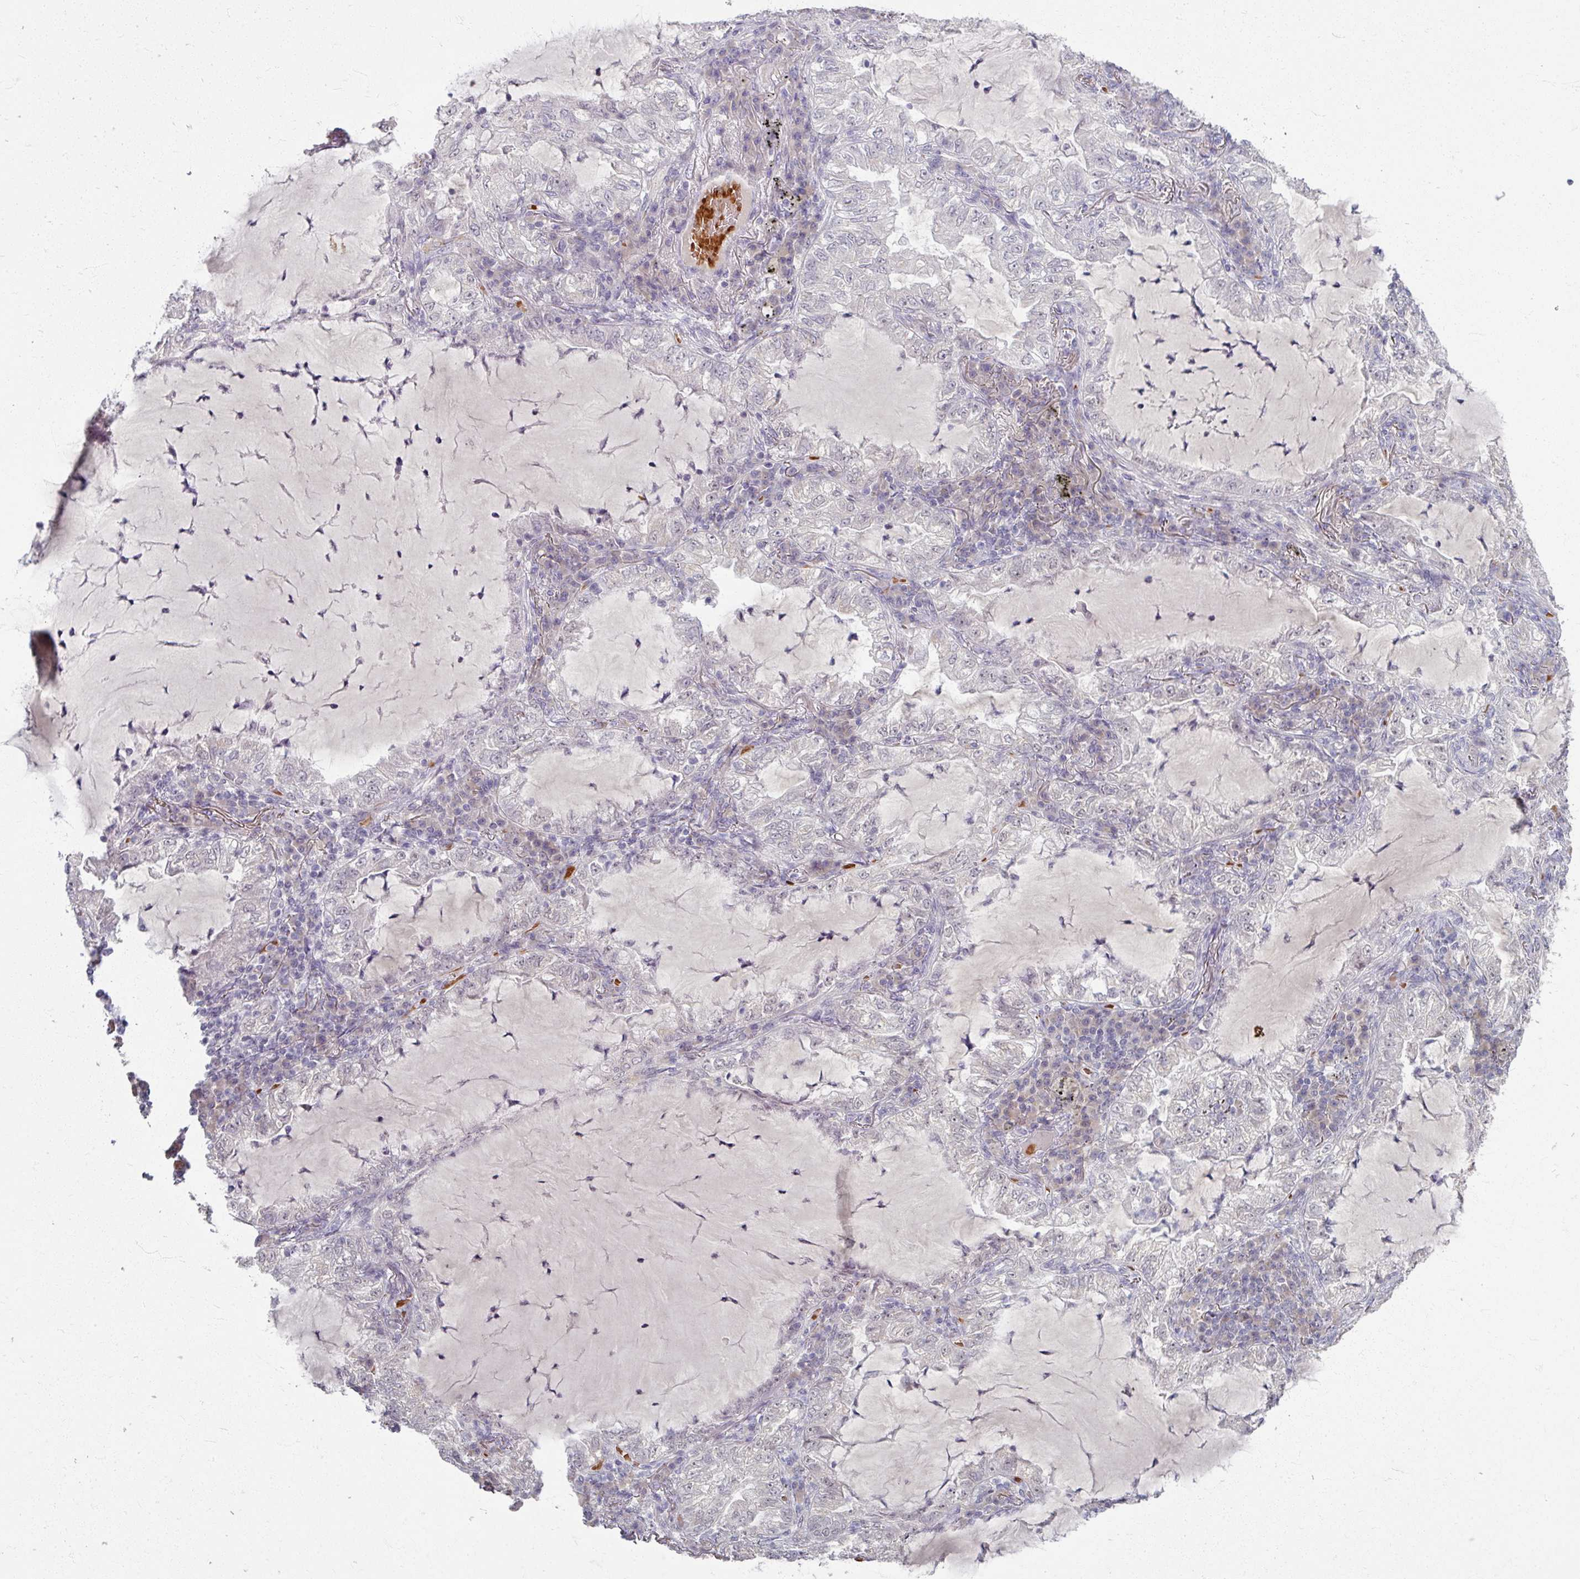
{"staining": {"intensity": "negative", "quantity": "none", "location": "none"}, "tissue": "lung cancer", "cell_type": "Tumor cells", "image_type": "cancer", "snomed": [{"axis": "morphology", "description": "Adenocarcinoma, NOS"}, {"axis": "topography", "description": "Lung"}], "caption": "Lung cancer stained for a protein using immunohistochemistry (IHC) displays no expression tumor cells.", "gene": "KMT5C", "patient": {"sex": "female", "age": 73}}